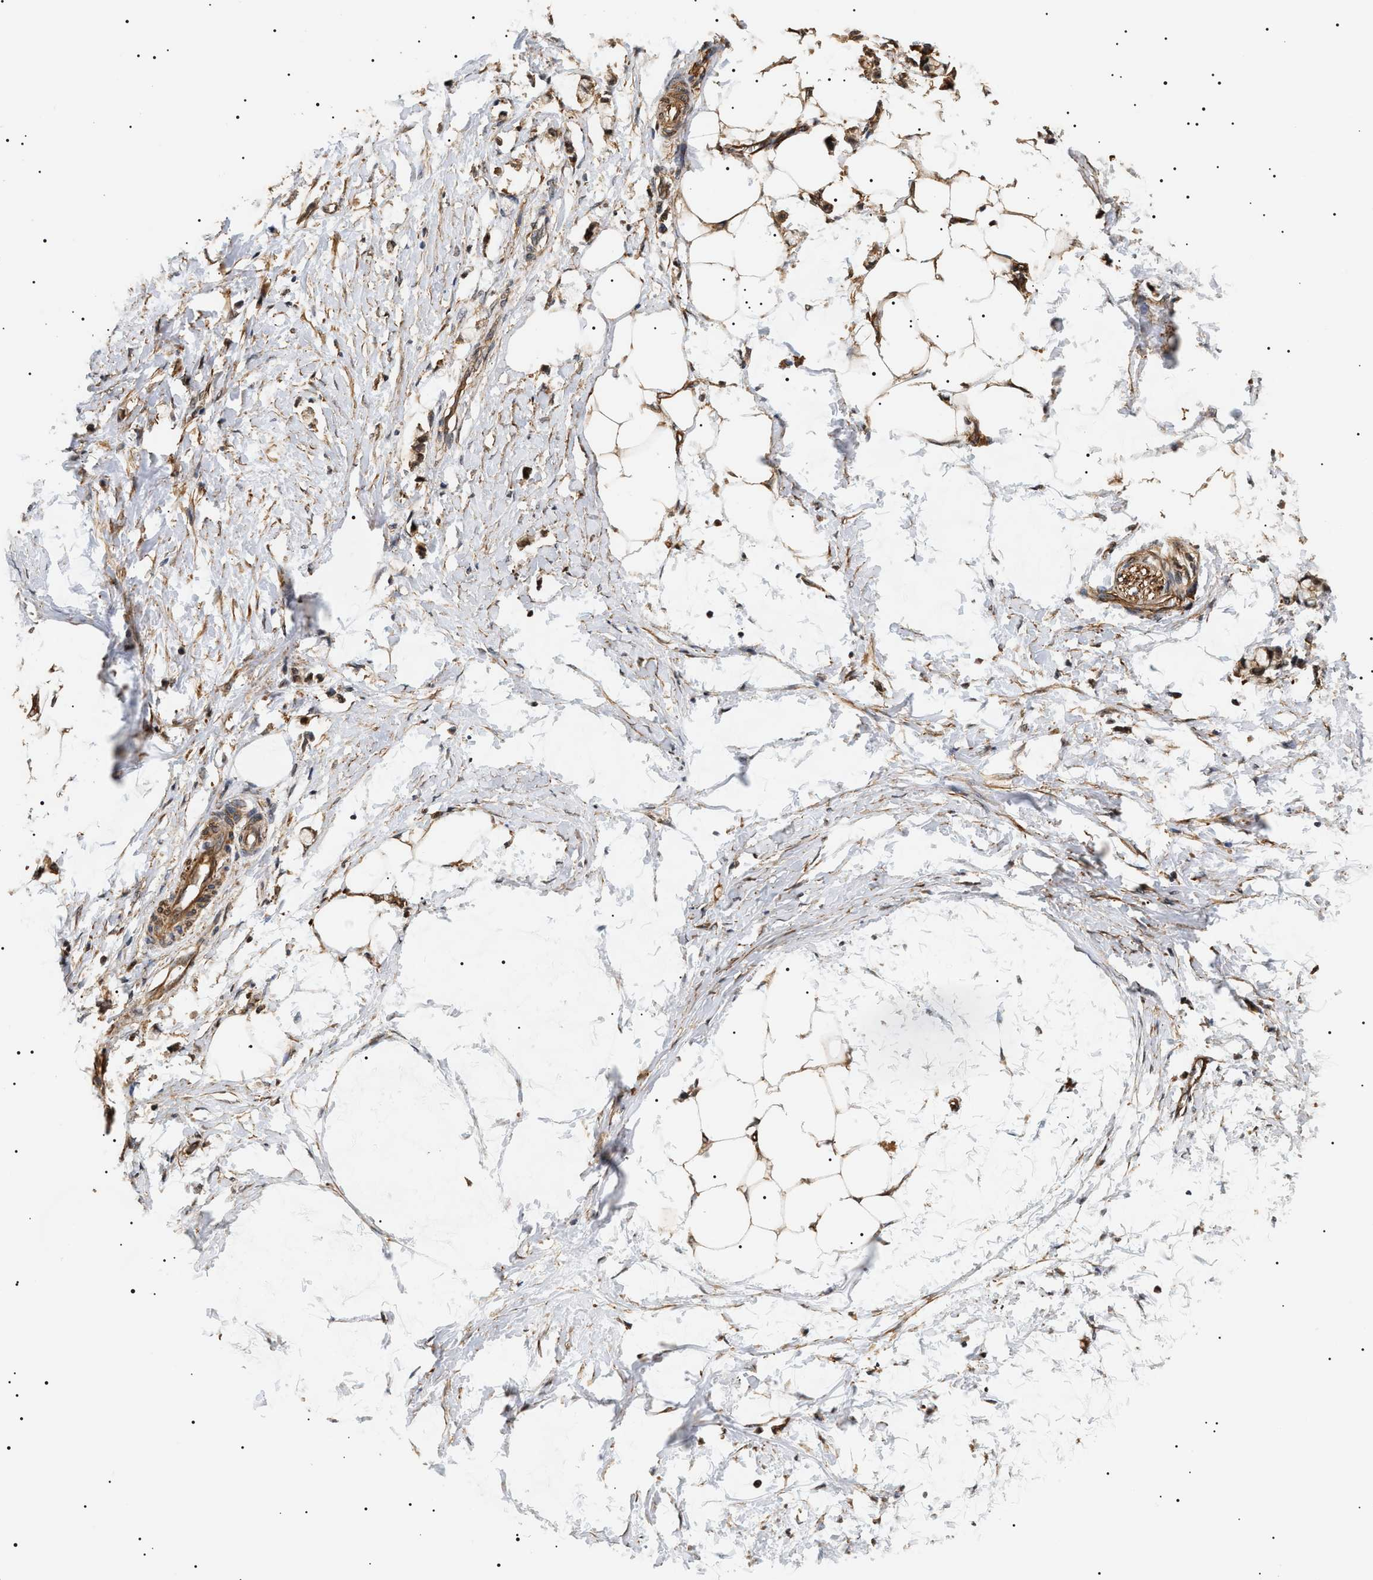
{"staining": {"intensity": "moderate", "quantity": "25%-75%", "location": "cytoplasmic/membranous"}, "tissue": "smooth muscle", "cell_type": "Smooth muscle cells", "image_type": "normal", "snomed": [{"axis": "morphology", "description": "Normal tissue, NOS"}, {"axis": "morphology", "description": "Adenocarcinoma, NOS"}, {"axis": "topography", "description": "Smooth muscle"}, {"axis": "topography", "description": "Colon"}], "caption": "A photomicrograph of human smooth muscle stained for a protein reveals moderate cytoplasmic/membranous brown staining in smooth muscle cells.", "gene": "SH3GLB2", "patient": {"sex": "male", "age": 14}}